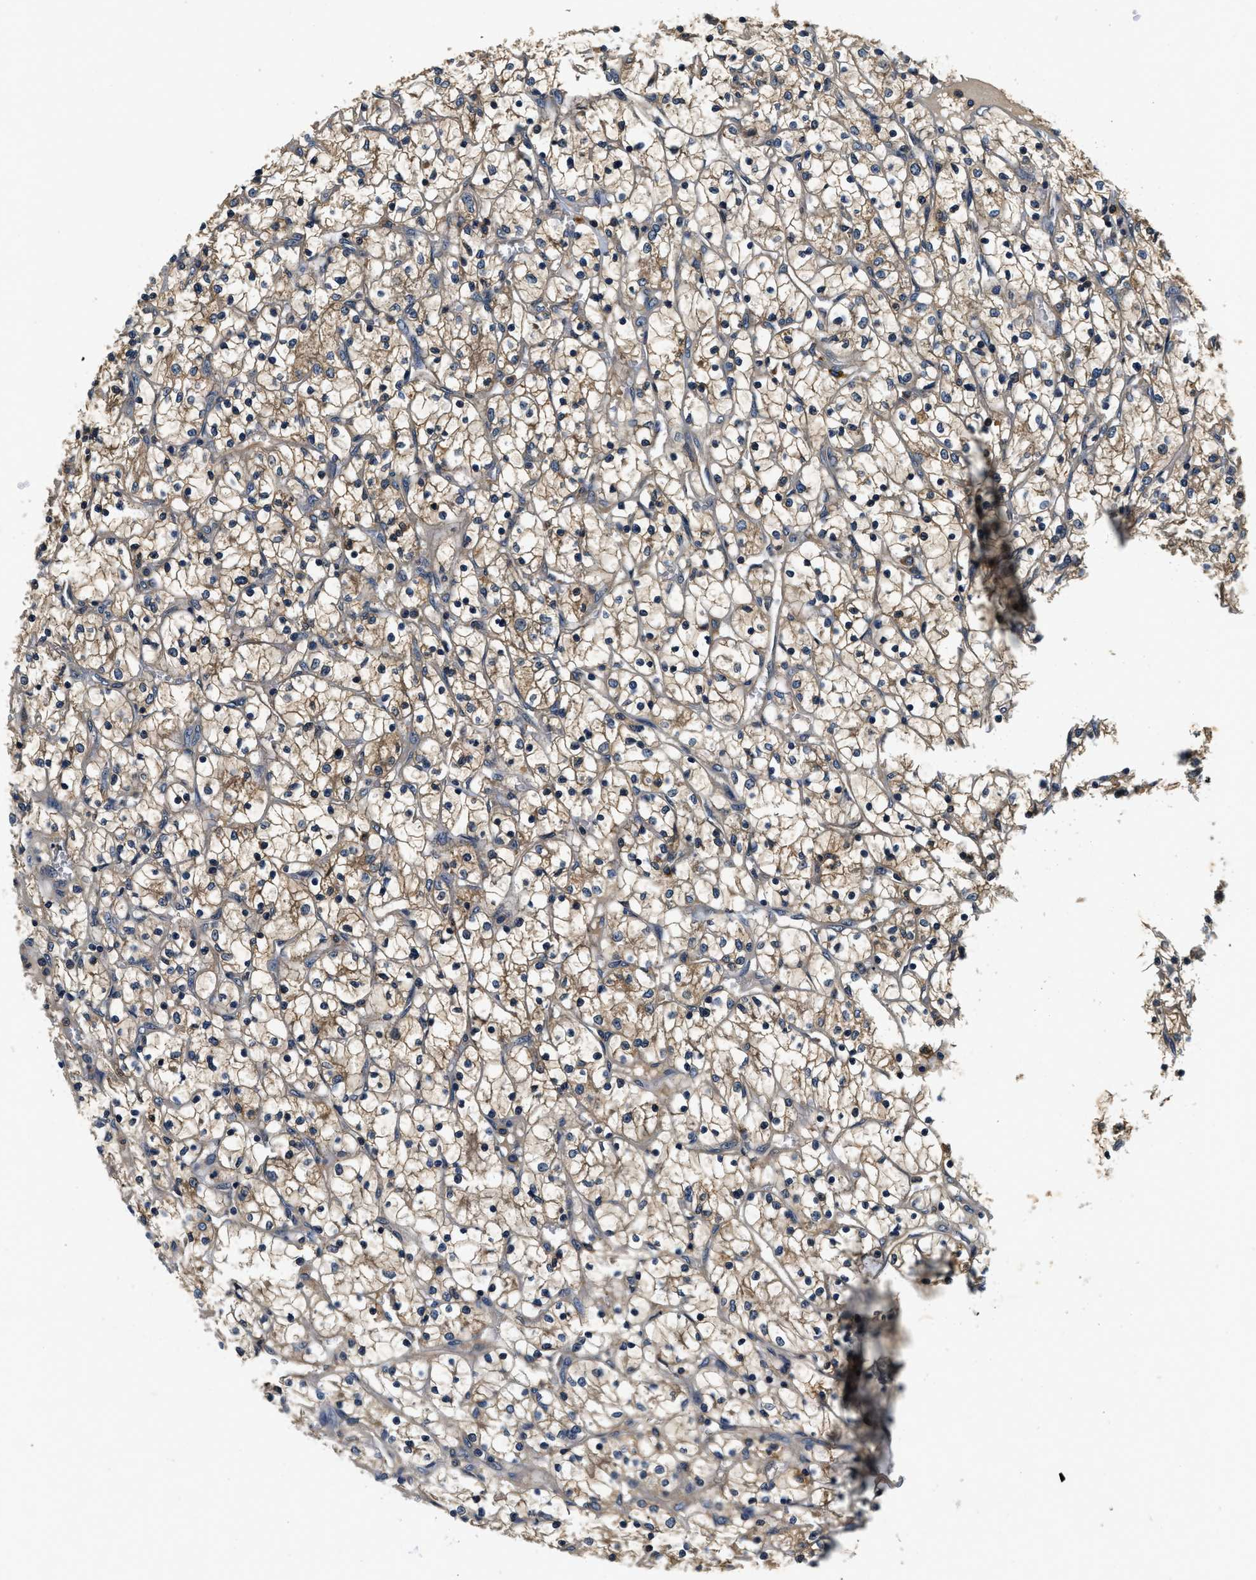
{"staining": {"intensity": "moderate", "quantity": "25%-75%", "location": "cytoplasmic/membranous"}, "tissue": "renal cancer", "cell_type": "Tumor cells", "image_type": "cancer", "snomed": [{"axis": "morphology", "description": "Adenocarcinoma, NOS"}, {"axis": "topography", "description": "Kidney"}], "caption": "A medium amount of moderate cytoplasmic/membranous staining is present in about 25%-75% of tumor cells in renal cancer tissue.", "gene": "RESF1", "patient": {"sex": "female", "age": 69}}